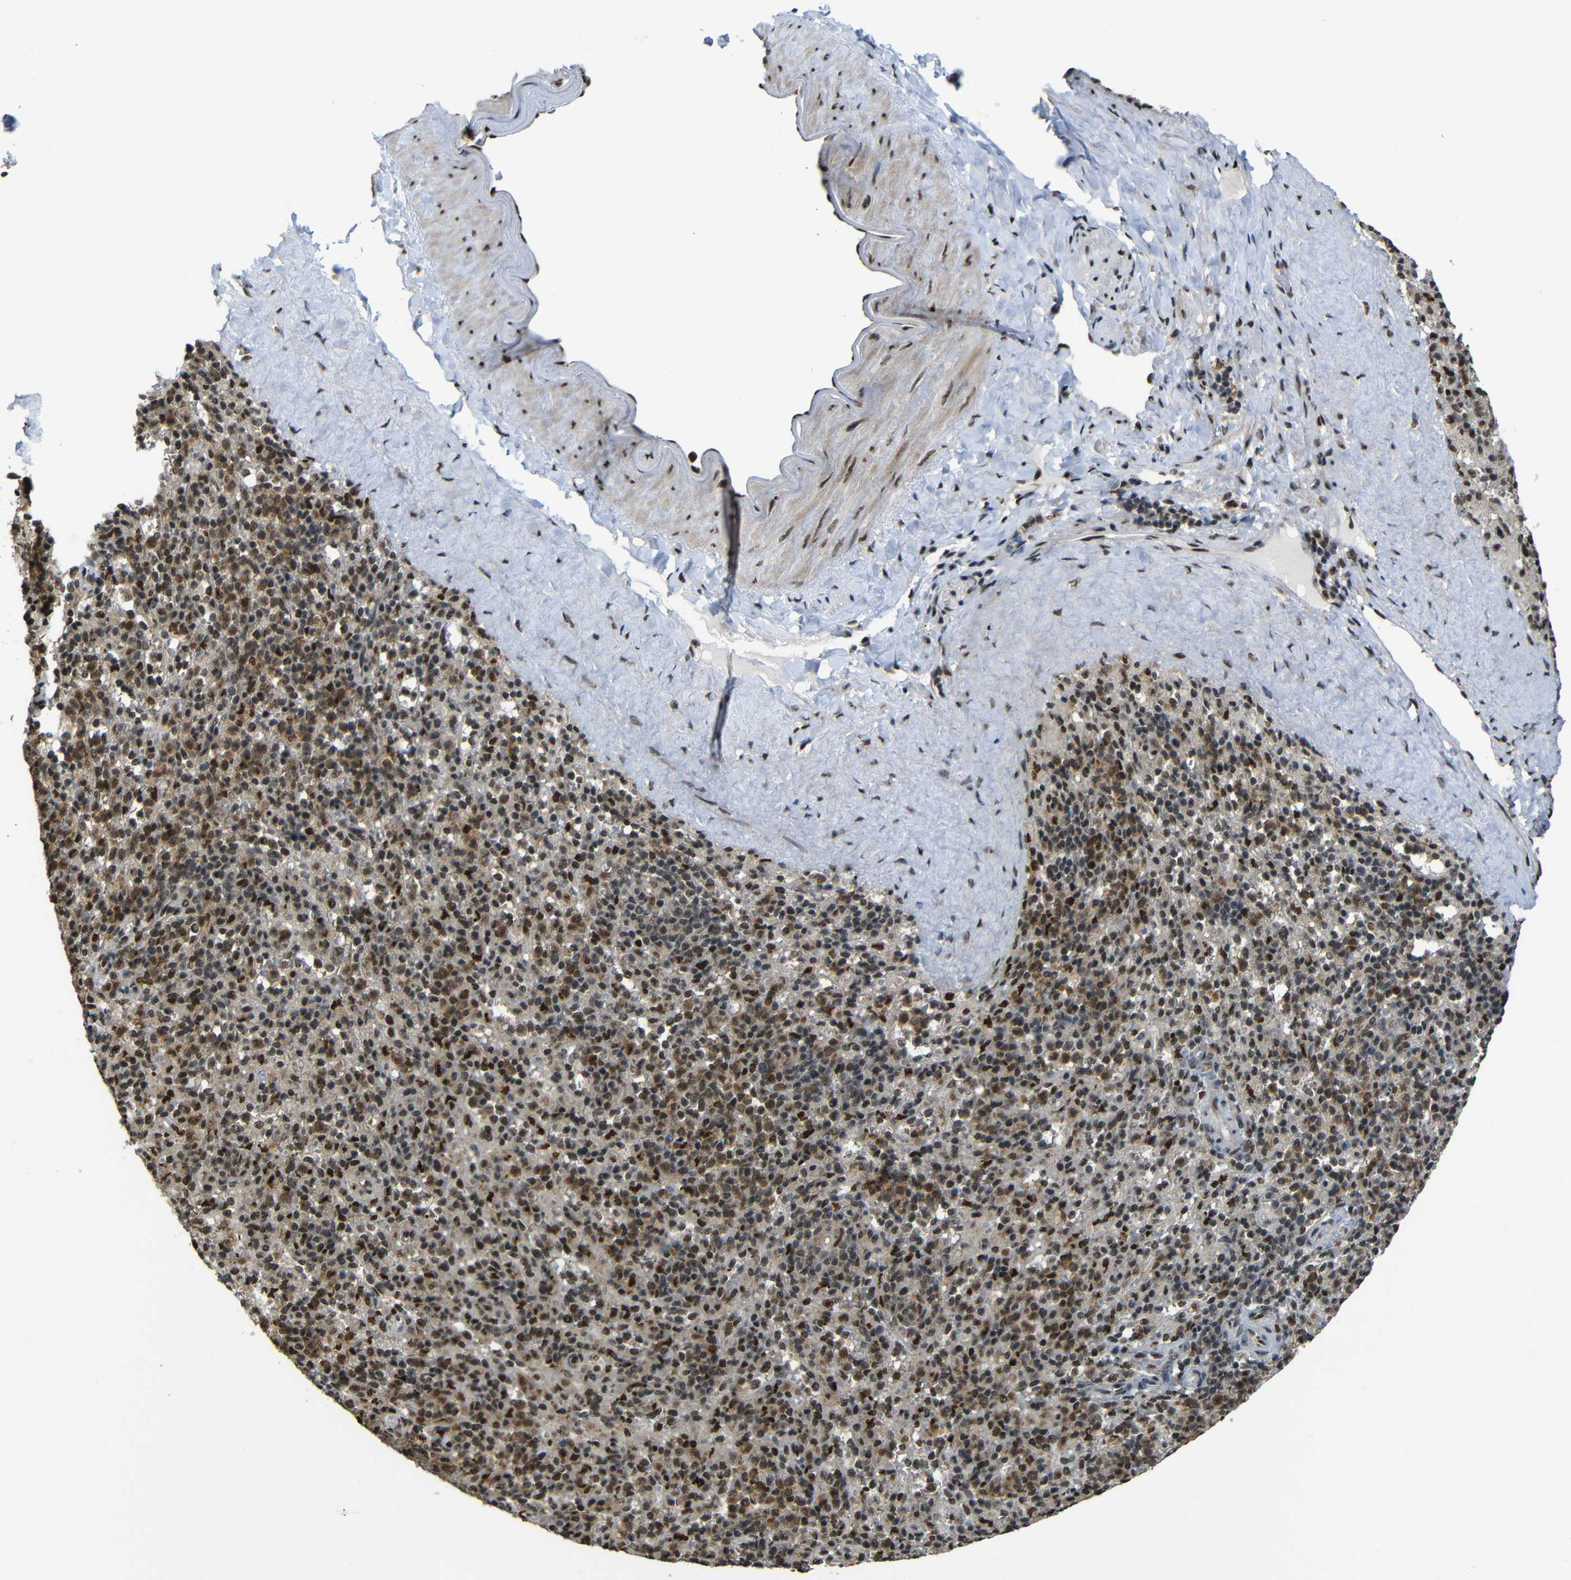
{"staining": {"intensity": "moderate", "quantity": ">75%", "location": "nuclear"}, "tissue": "spleen", "cell_type": "Cells in red pulp", "image_type": "normal", "snomed": [{"axis": "morphology", "description": "Normal tissue, NOS"}, {"axis": "topography", "description": "Spleen"}], "caption": "Human spleen stained for a protein (brown) demonstrates moderate nuclear positive expression in approximately >75% of cells in red pulp.", "gene": "TCF7L2", "patient": {"sex": "male", "age": 36}}